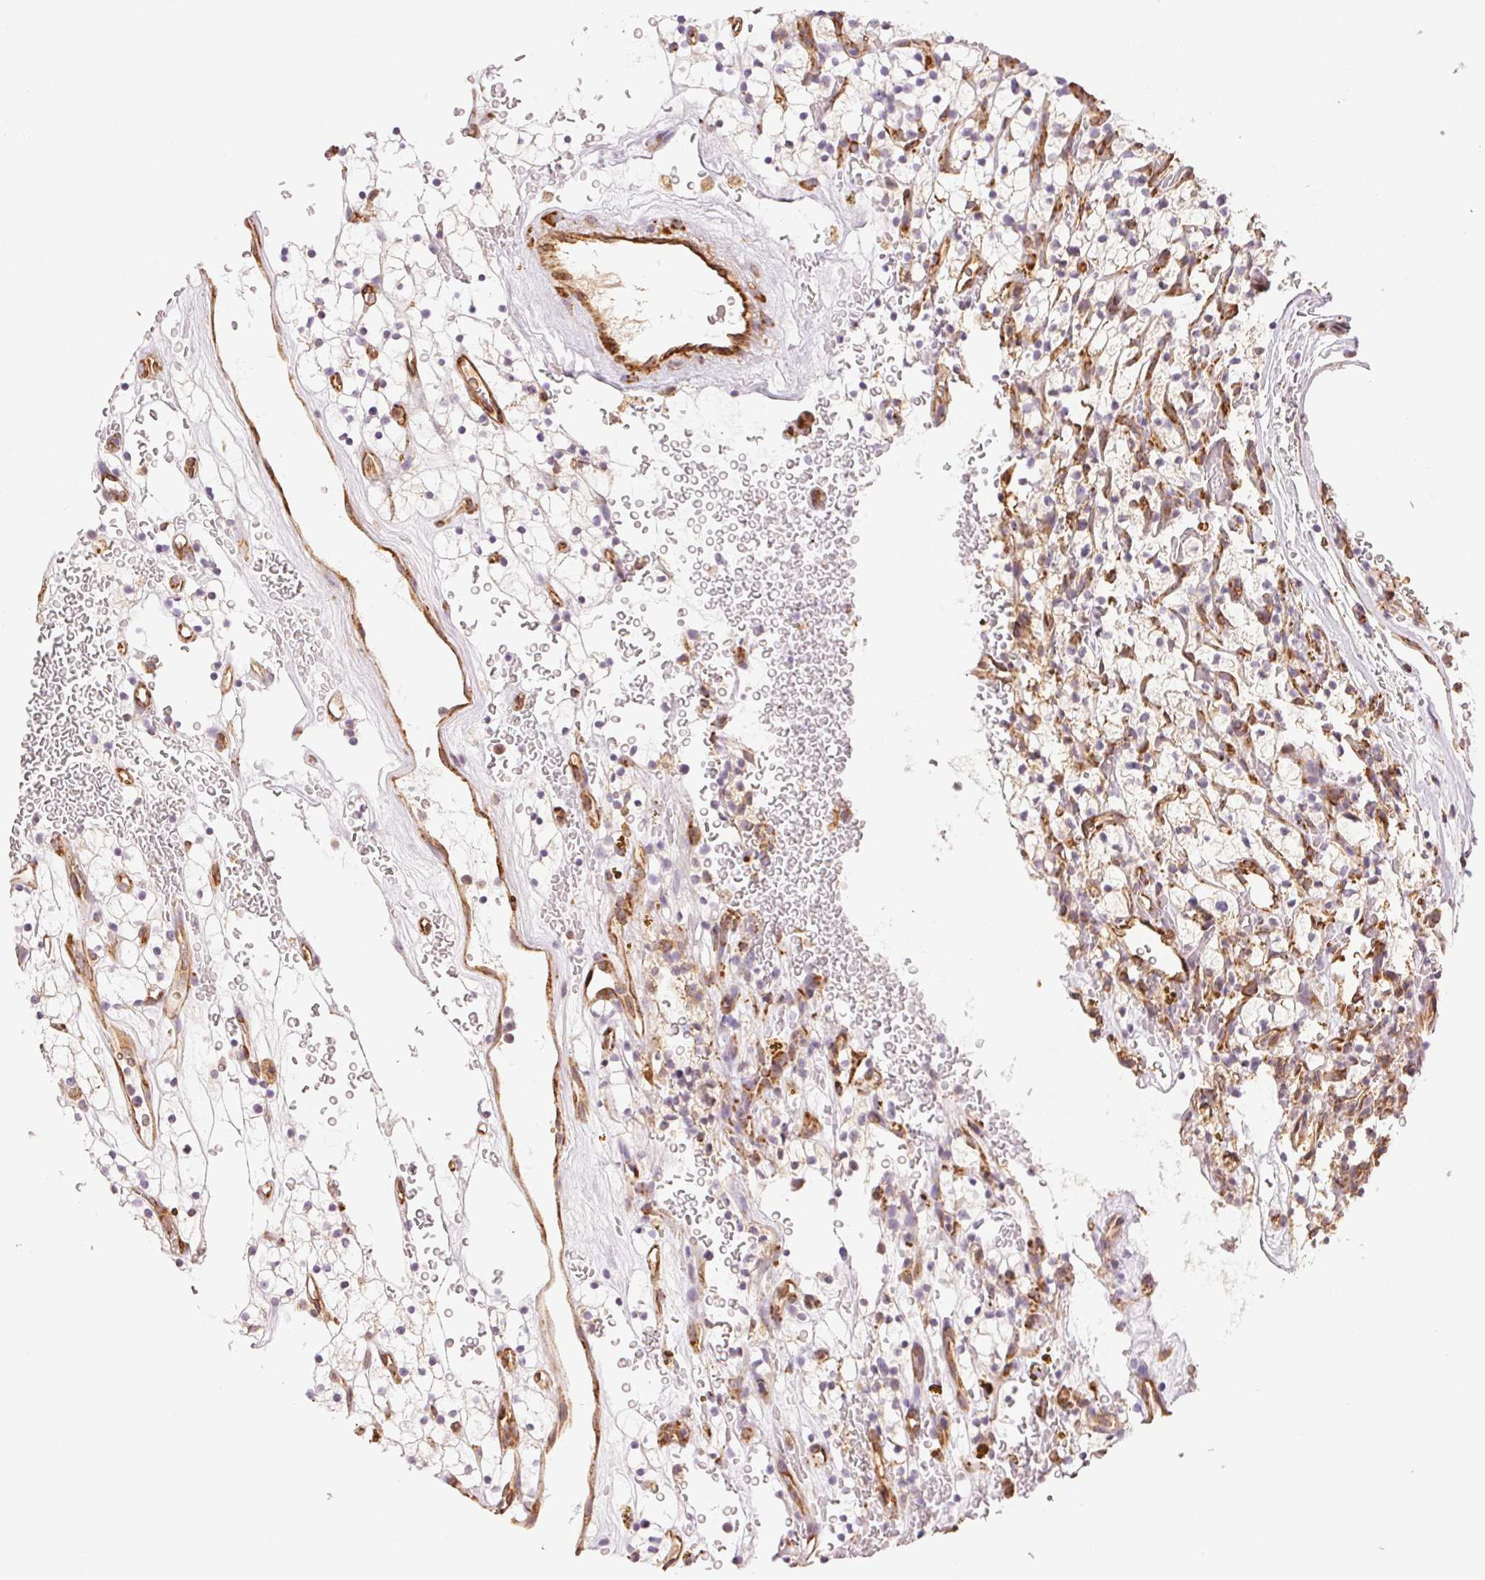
{"staining": {"intensity": "negative", "quantity": "none", "location": "none"}, "tissue": "renal cancer", "cell_type": "Tumor cells", "image_type": "cancer", "snomed": [{"axis": "morphology", "description": "Adenocarcinoma, NOS"}, {"axis": "topography", "description": "Kidney"}], "caption": "A micrograph of adenocarcinoma (renal) stained for a protein demonstrates no brown staining in tumor cells.", "gene": "RCN3", "patient": {"sex": "female", "age": 64}}